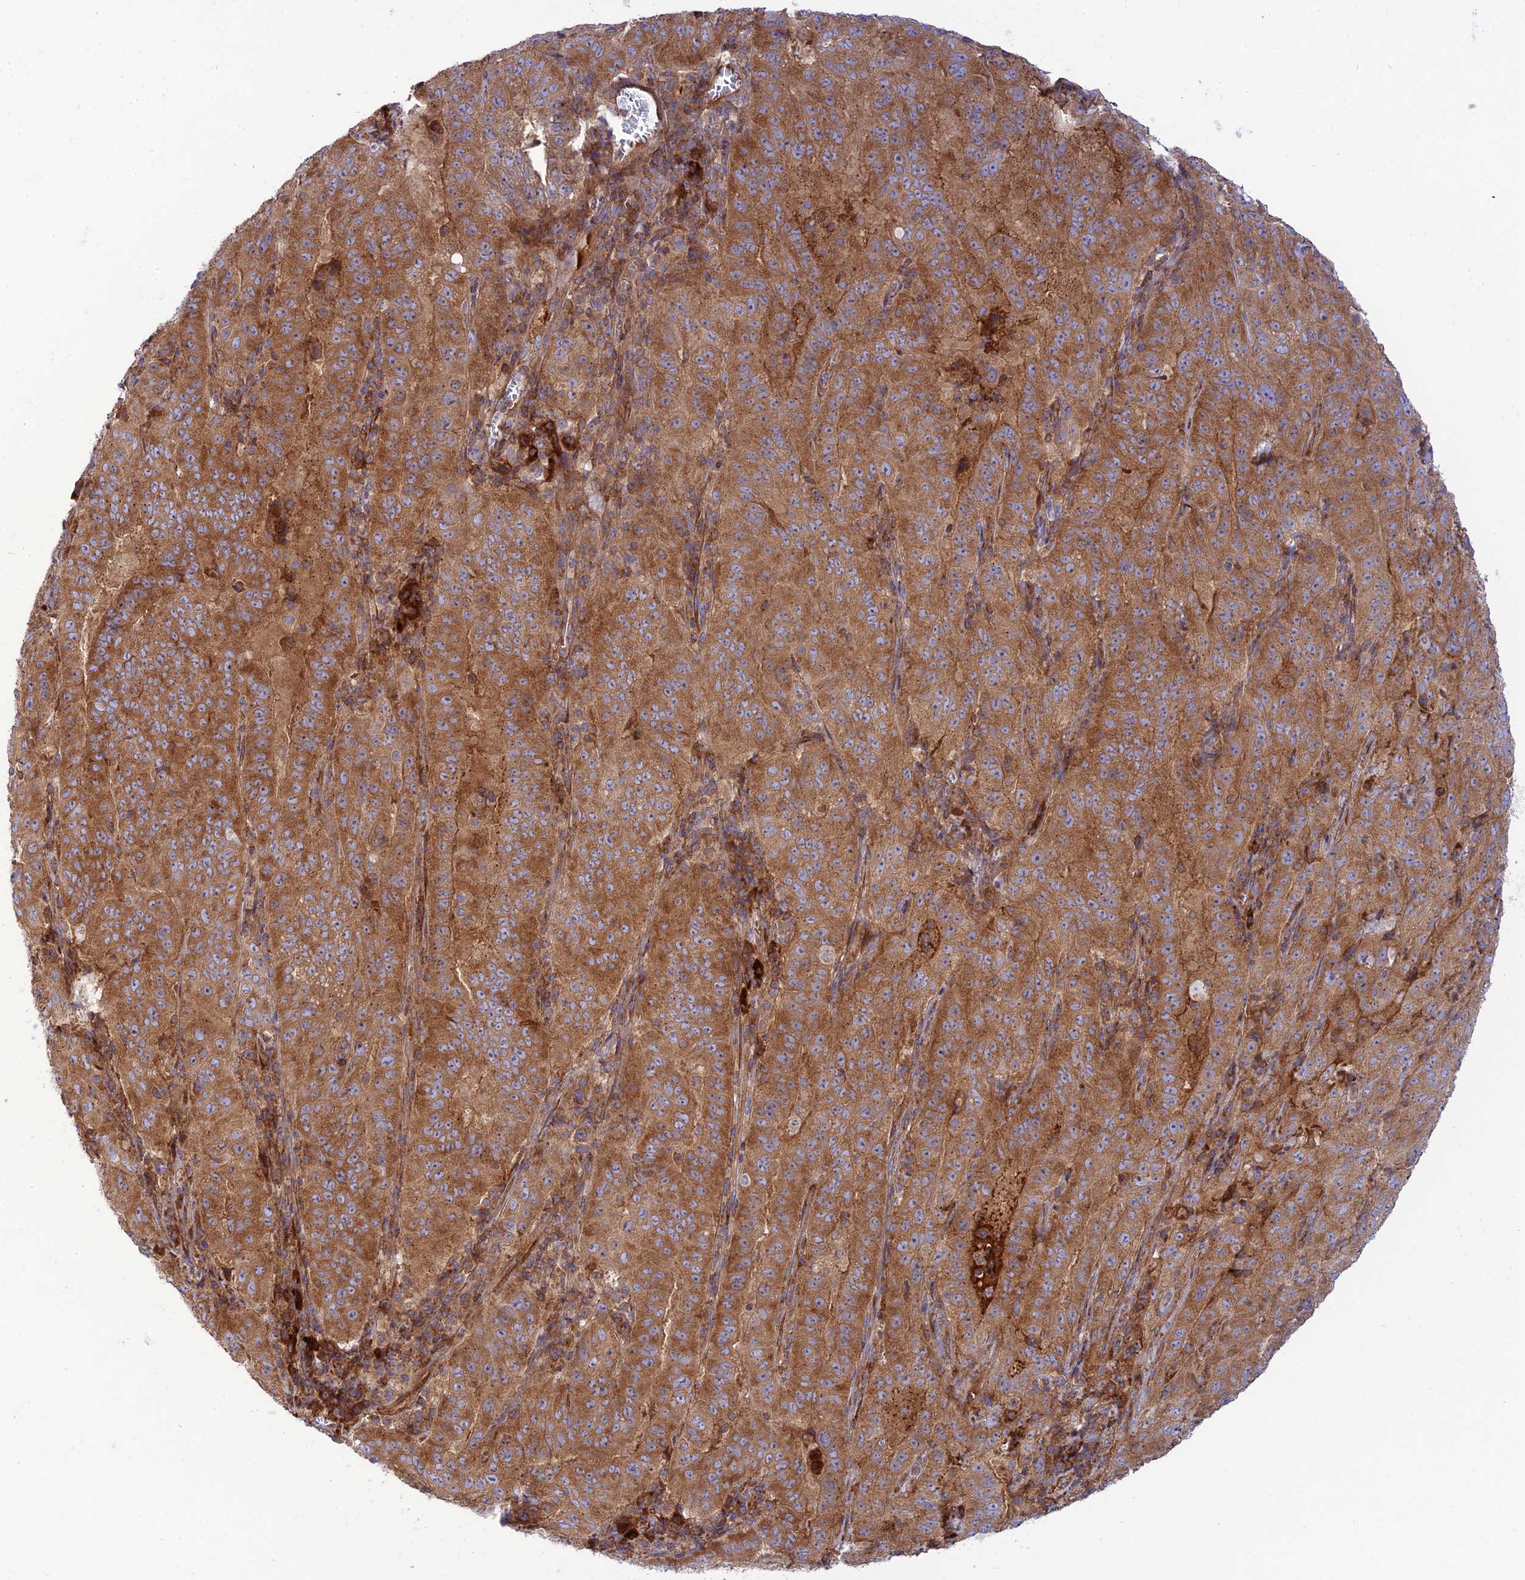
{"staining": {"intensity": "strong", "quantity": ">75%", "location": "cytoplasmic/membranous"}, "tissue": "pancreatic cancer", "cell_type": "Tumor cells", "image_type": "cancer", "snomed": [{"axis": "morphology", "description": "Adenocarcinoma, NOS"}, {"axis": "topography", "description": "Pancreas"}], "caption": "Adenocarcinoma (pancreatic) tissue displays strong cytoplasmic/membranous expression in about >75% of tumor cells, visualized by immunohistochemistry. Using DAB (brown) and hematoxylin (blue) stains, captured at high magnification using brightfield microscopy.", "gene": "PIMREG", "patient": {"sex": "male", "age": 63}}